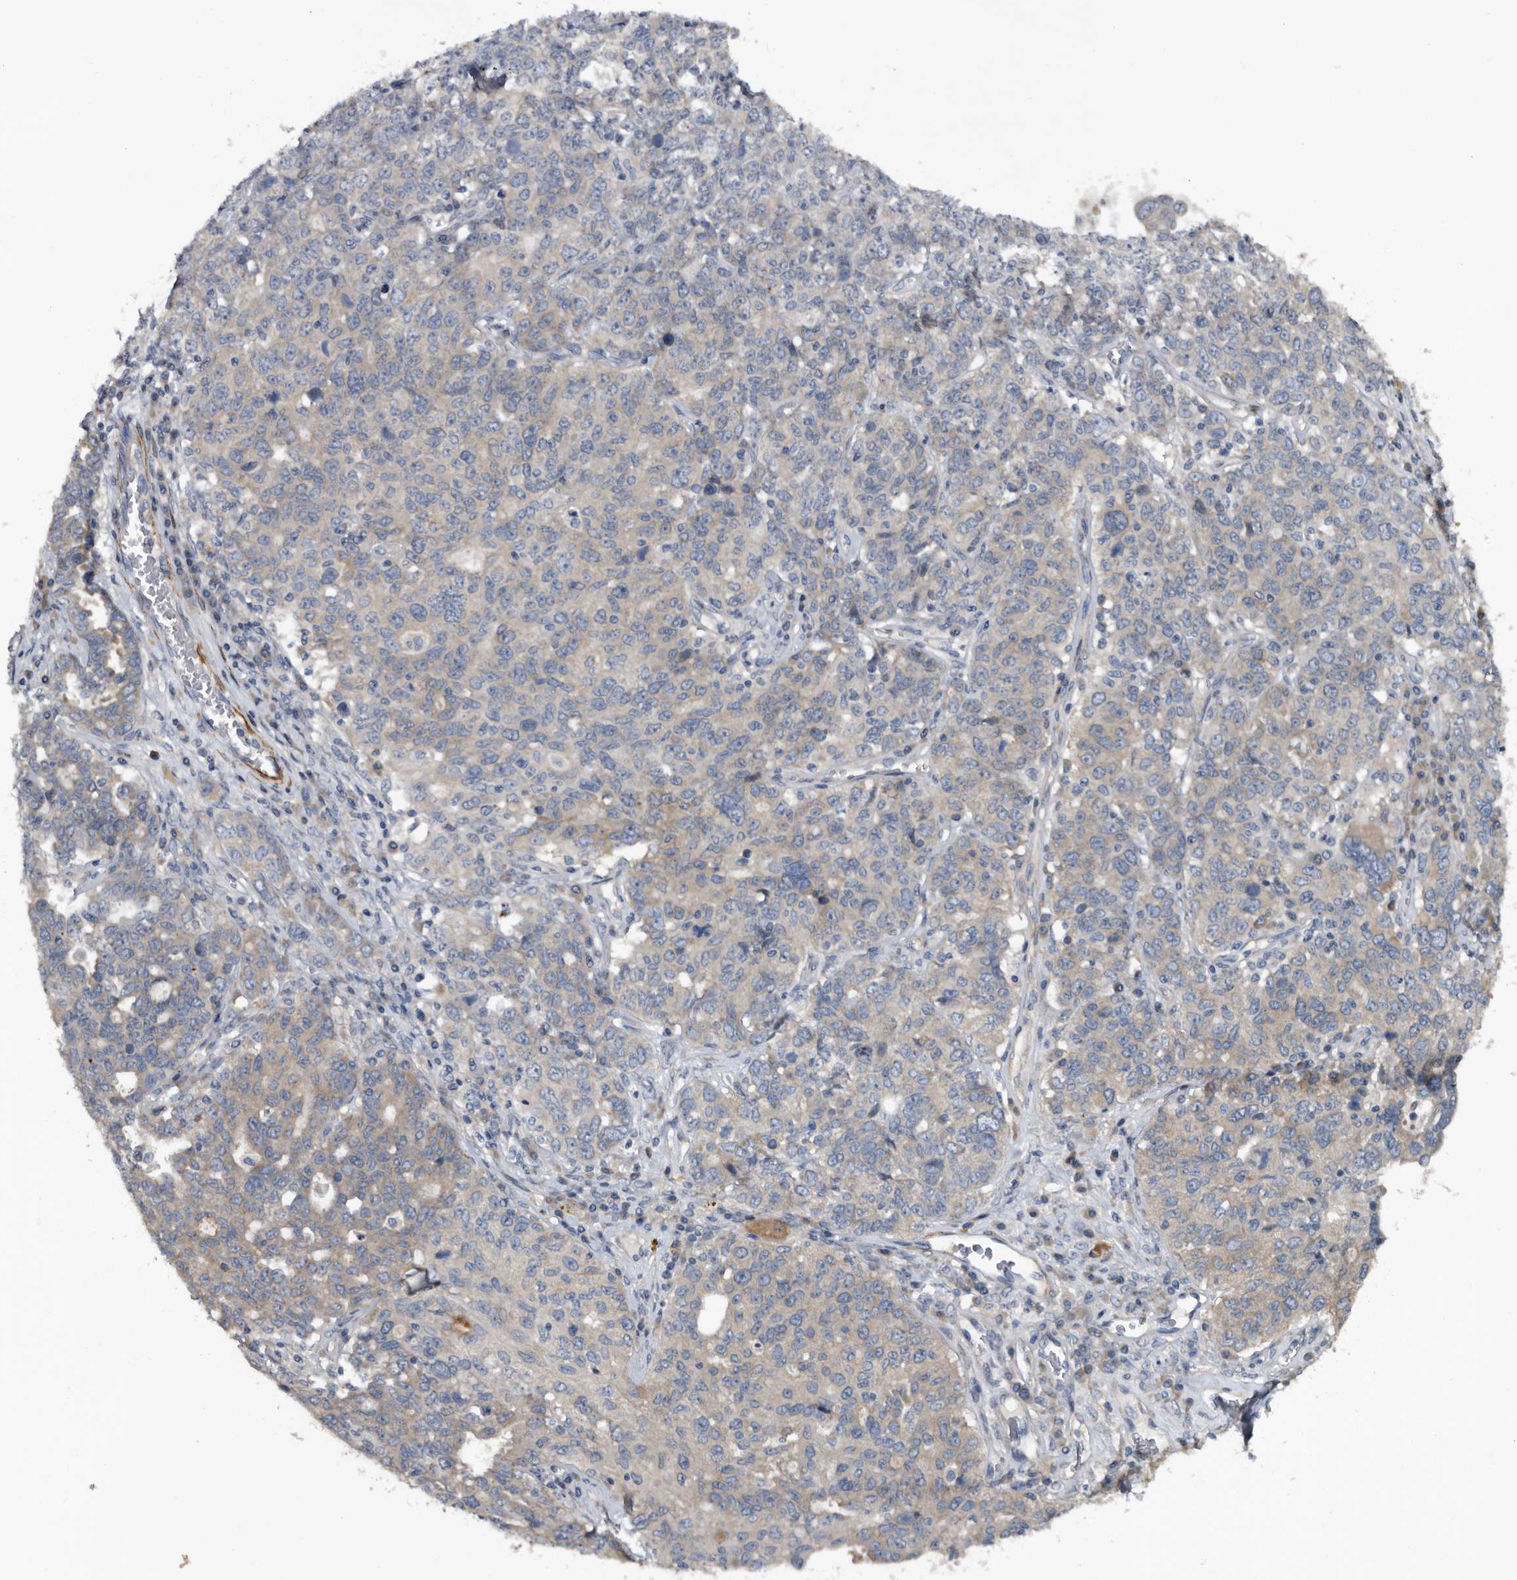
{"staining": {"intensity": "weak", "quantity": "25%-75%", "location": "cytoplasmic/membranous"}, "tissue": "ovarian cancer", "cell_type": "Tumor cells", "image_type": "cancer", "snomed": [{"axis": "morphology", "description": "Carcinoma, endometroid"}, {"axis": "topography", "description": "Ovary"}], "caption": "An IHC image of neoplastic tissue is shown. Protein staining in brown shows weak cytoplasmic/membranous positivity in ovarian endometroid carcinoma within tumor cells.", "gene": "IARS1", "patient": {"sex": "female", "age": 62}}